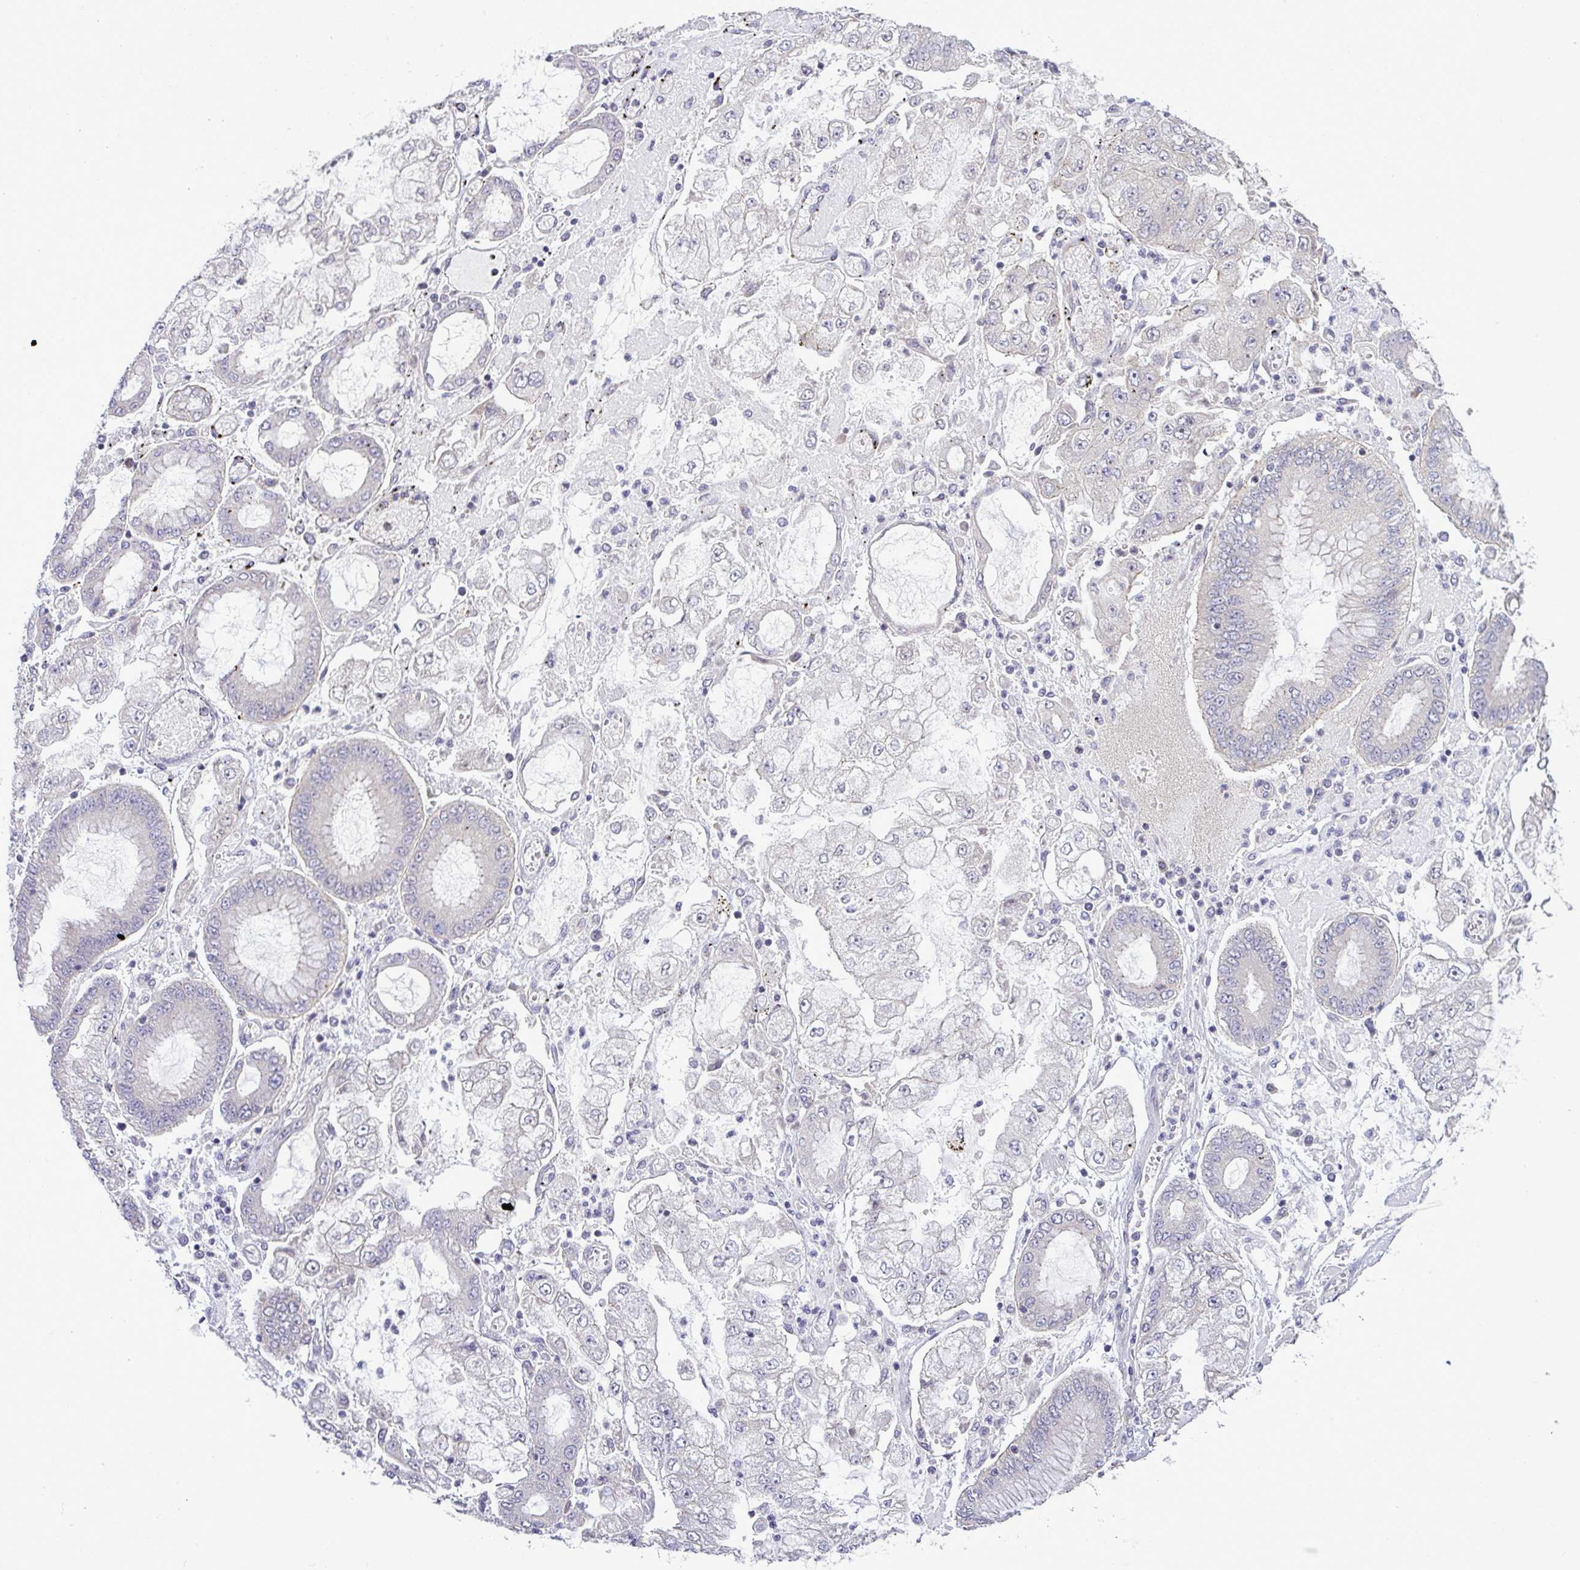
{"staining": {"intensity": "negative", "quantity": "none", "location": "none"}, "tissue": "stomach cancer", "cell_type": "Tumor cells", "image_type": "cancer", "snomed": [{"axis": "morphology", "description": "Adenocarcinoma, NOS"}, {"axis": "topography", "description": "Stomach"}], "caption": "Immunohistochemistry histopathology image of human stomach cancer stained for a protein (brown), which displays no expression in tumor cells.", "gene": "NT5C1A", "patient": {"sex": "male", "age": 76}}